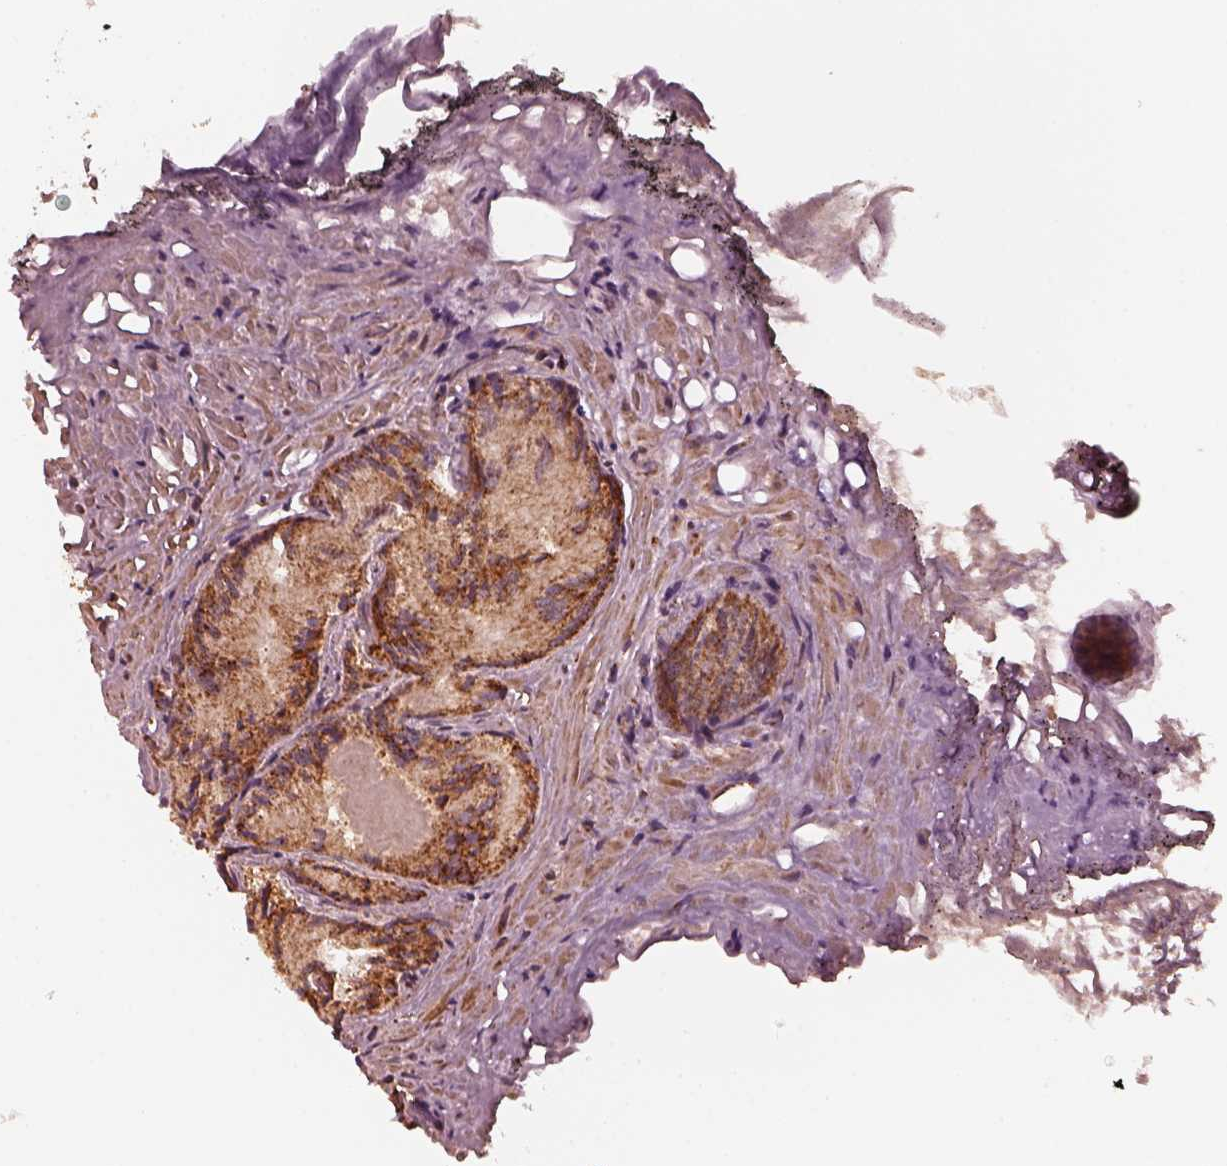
{"staining": {"intensity": "moderate", "quantity": ">75%", "location": "cytoplasmic/membranous"}, "tissue": "prostate cancer", "cell_type": "Tumor cells", "image_type": "cancer", "snomed": [{"axis": "morphology", "description": "Adenocarcinoma, High grade"}, {"axis": "topography", "description": "Prostate"}], "caption": "Prostate cancer tissue displays moderate cytoplasmic/membranous staining in approximately >75% of tumor cells", "gene": "NDUFB10", "patient": {"sex": "male", "age": 81}}